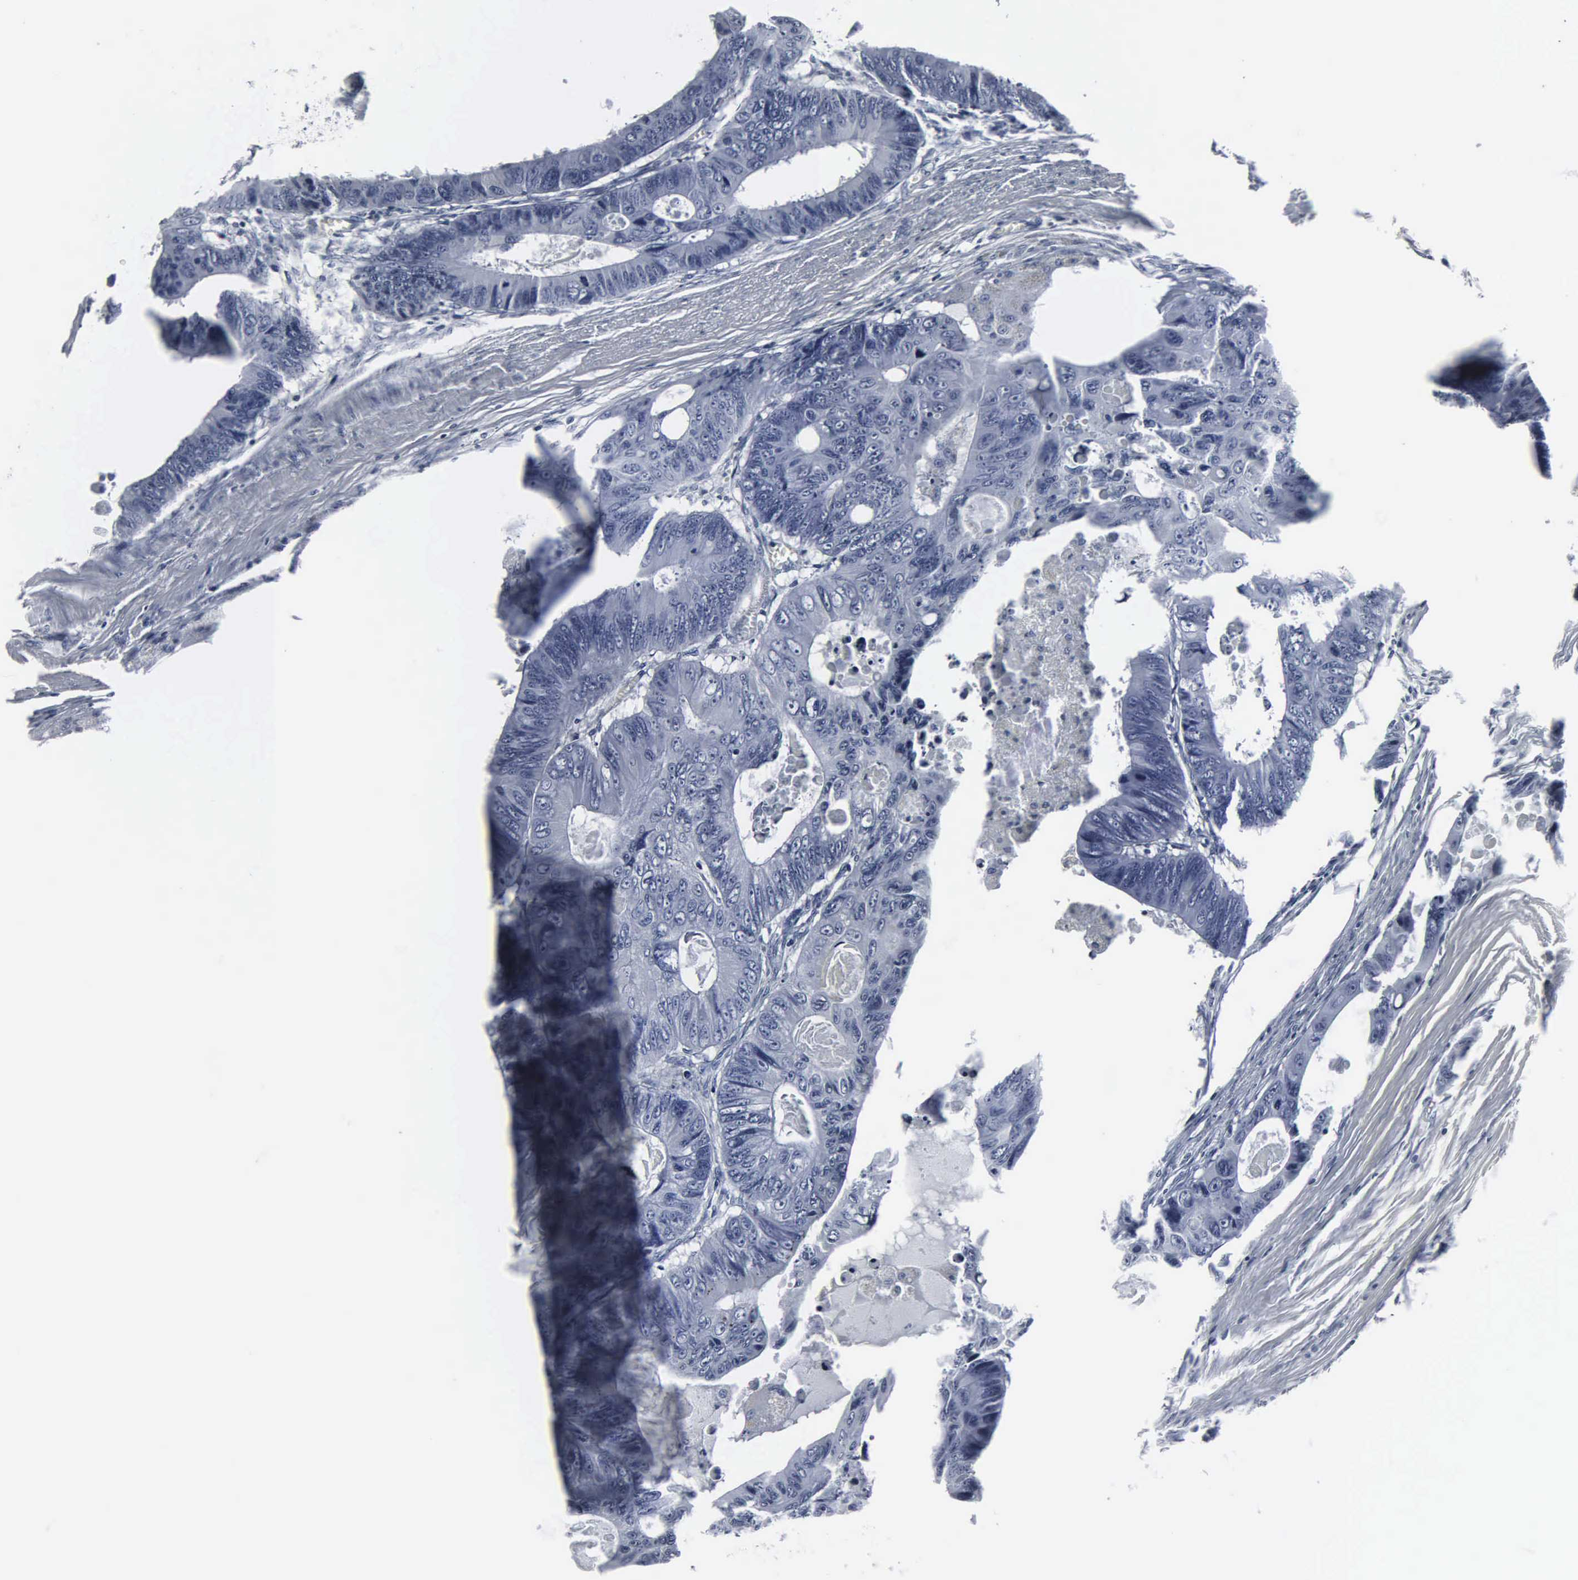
{"staining": {"intensity": "negative", "quantity": "none", "location": "none"}, "tissue": "colorectal cancer", "cell_type": "Tumor cells", "image_type": "cancer", "snomed": [{"axis": "morphology", "description": "Adenocarcinoma, NOS"}, {"axis": "topography", "description": "Colon"}], "caption": "Tumor cells are negative for protein expression in human adenocarcinoma (colorectal).", "gene": "DGCR2", "patient": {"sex": "female", "age": 55}}